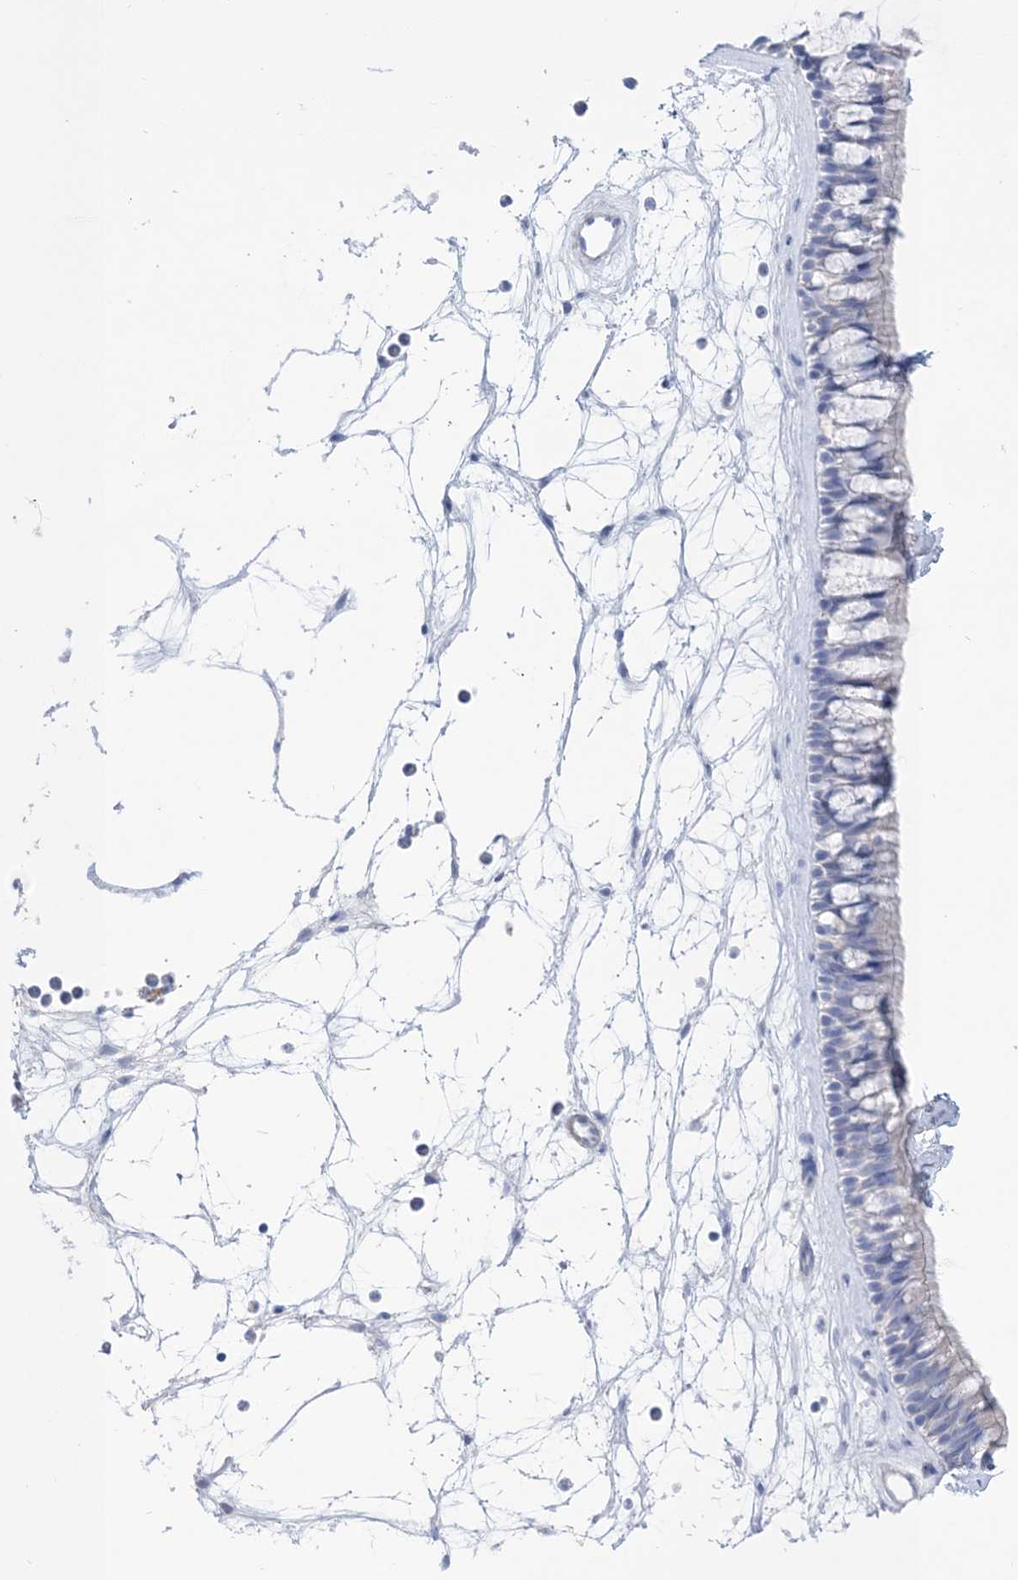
{"staining": {"intensity": "negative", "quantity": "none", "location": "none"}, "tissue": "nasopharynx", "cell_type": "Respiratory epithelial cells", "image_type": "normal", "snomed": [{"axis": "morphology", "description": "Normal tissue, NOS"}, {"axis": "topography", "description": "Nasopharynx"}], "caption": "This is a photomicrograph of immunohistochemistry staining of unremarkable nasopharynx, which shows no staining in respiratory epithelial cells.", "gene": "WDR74", "patient": {"sex": "male", "age": 64}}